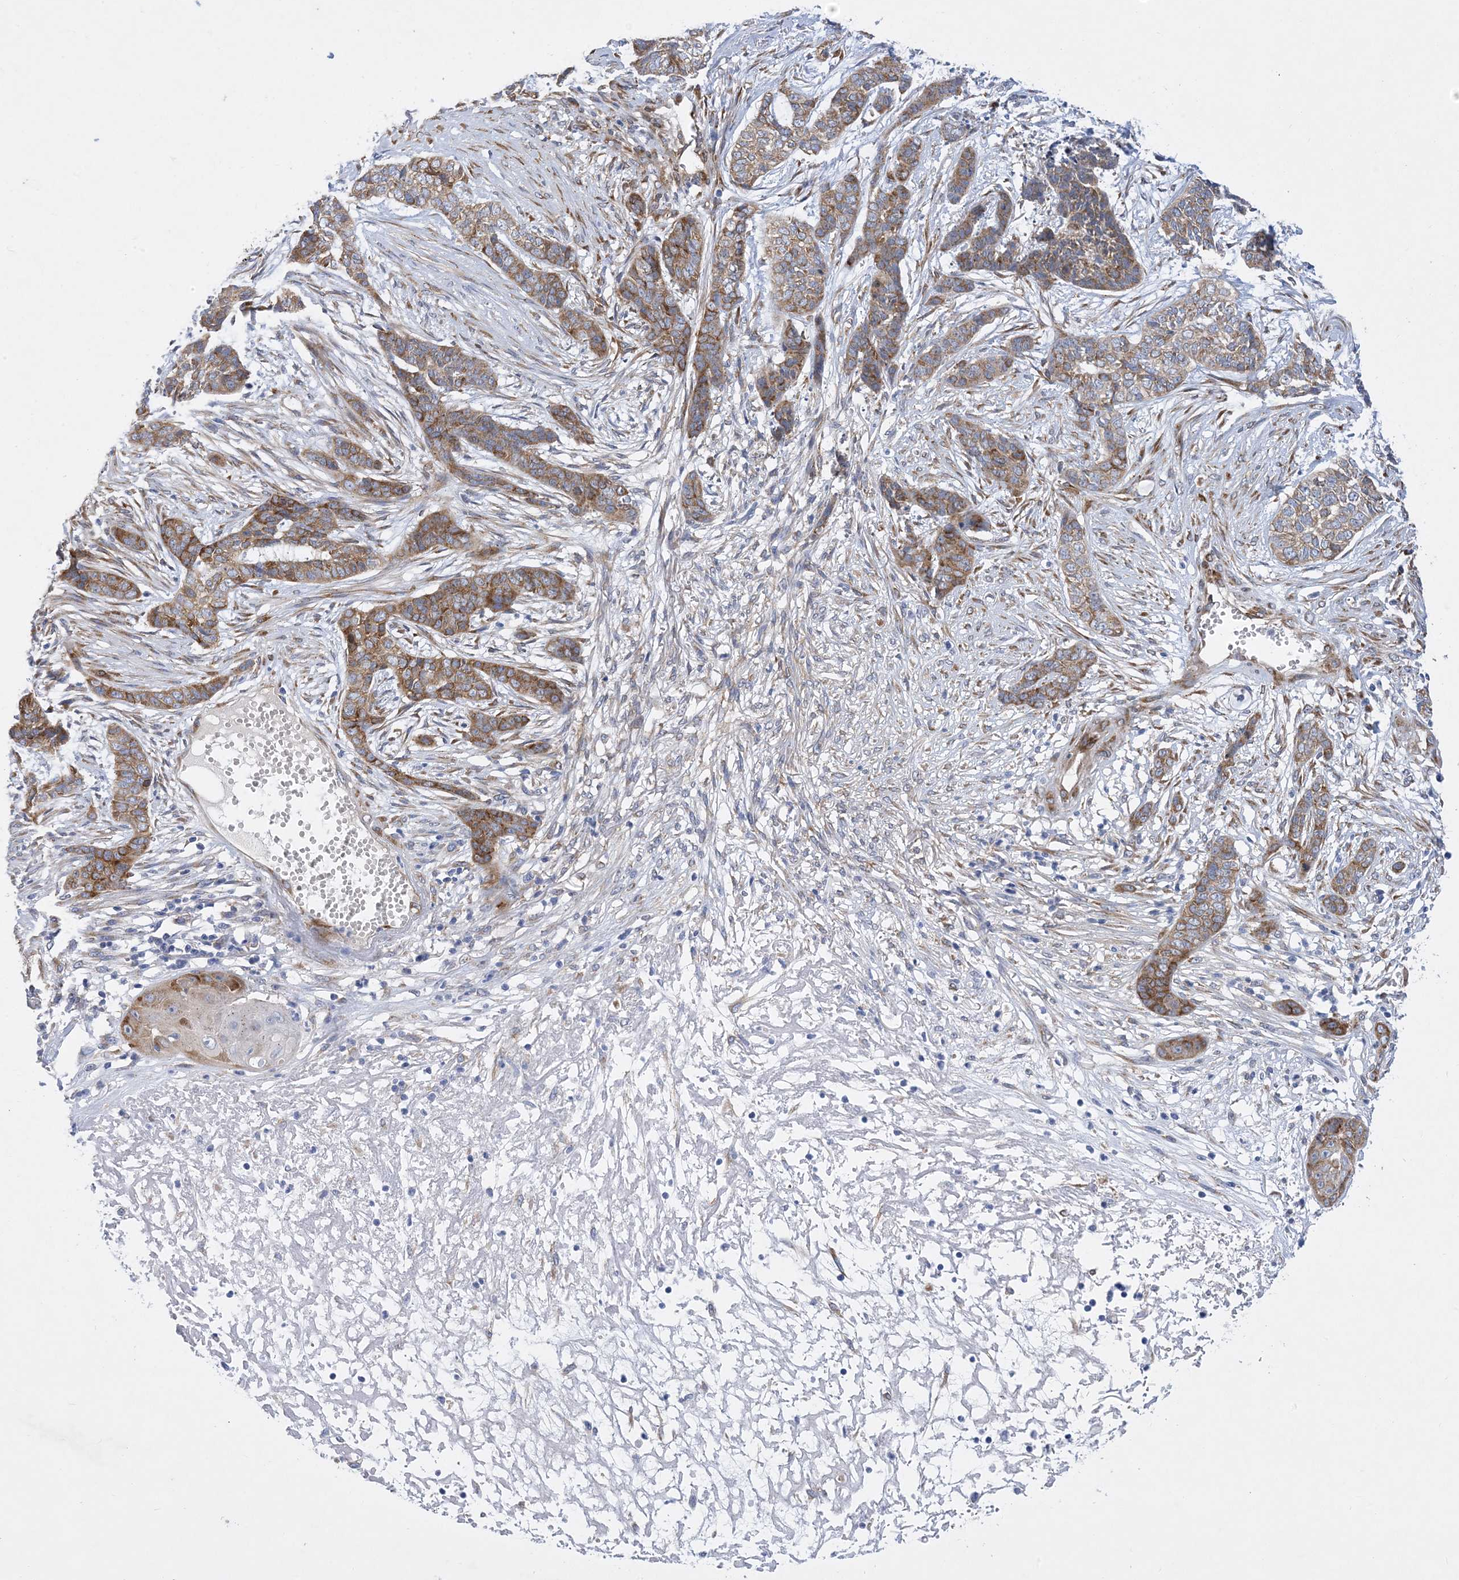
{"staining": {"intensity": "moderate", "quantity": ">75%", "location": "cytoplasmic/membranous"}, "tissue": "skin cancer", "cell_type": "Tumor cells", "image_type": "cancer", "snomed": [{"axis": "morphology", "description": "Basal cell carcinoma"}, {"axis": "topography", "description": "Skin"}], "caption": "Protein analysis of skin cancer tissue exhibits moderate cytoplasmic/membranous positivity in approximately >75% of tumor cells.", "gene": "RBMS3", "patient": {"sex": "female", "age": 64}}